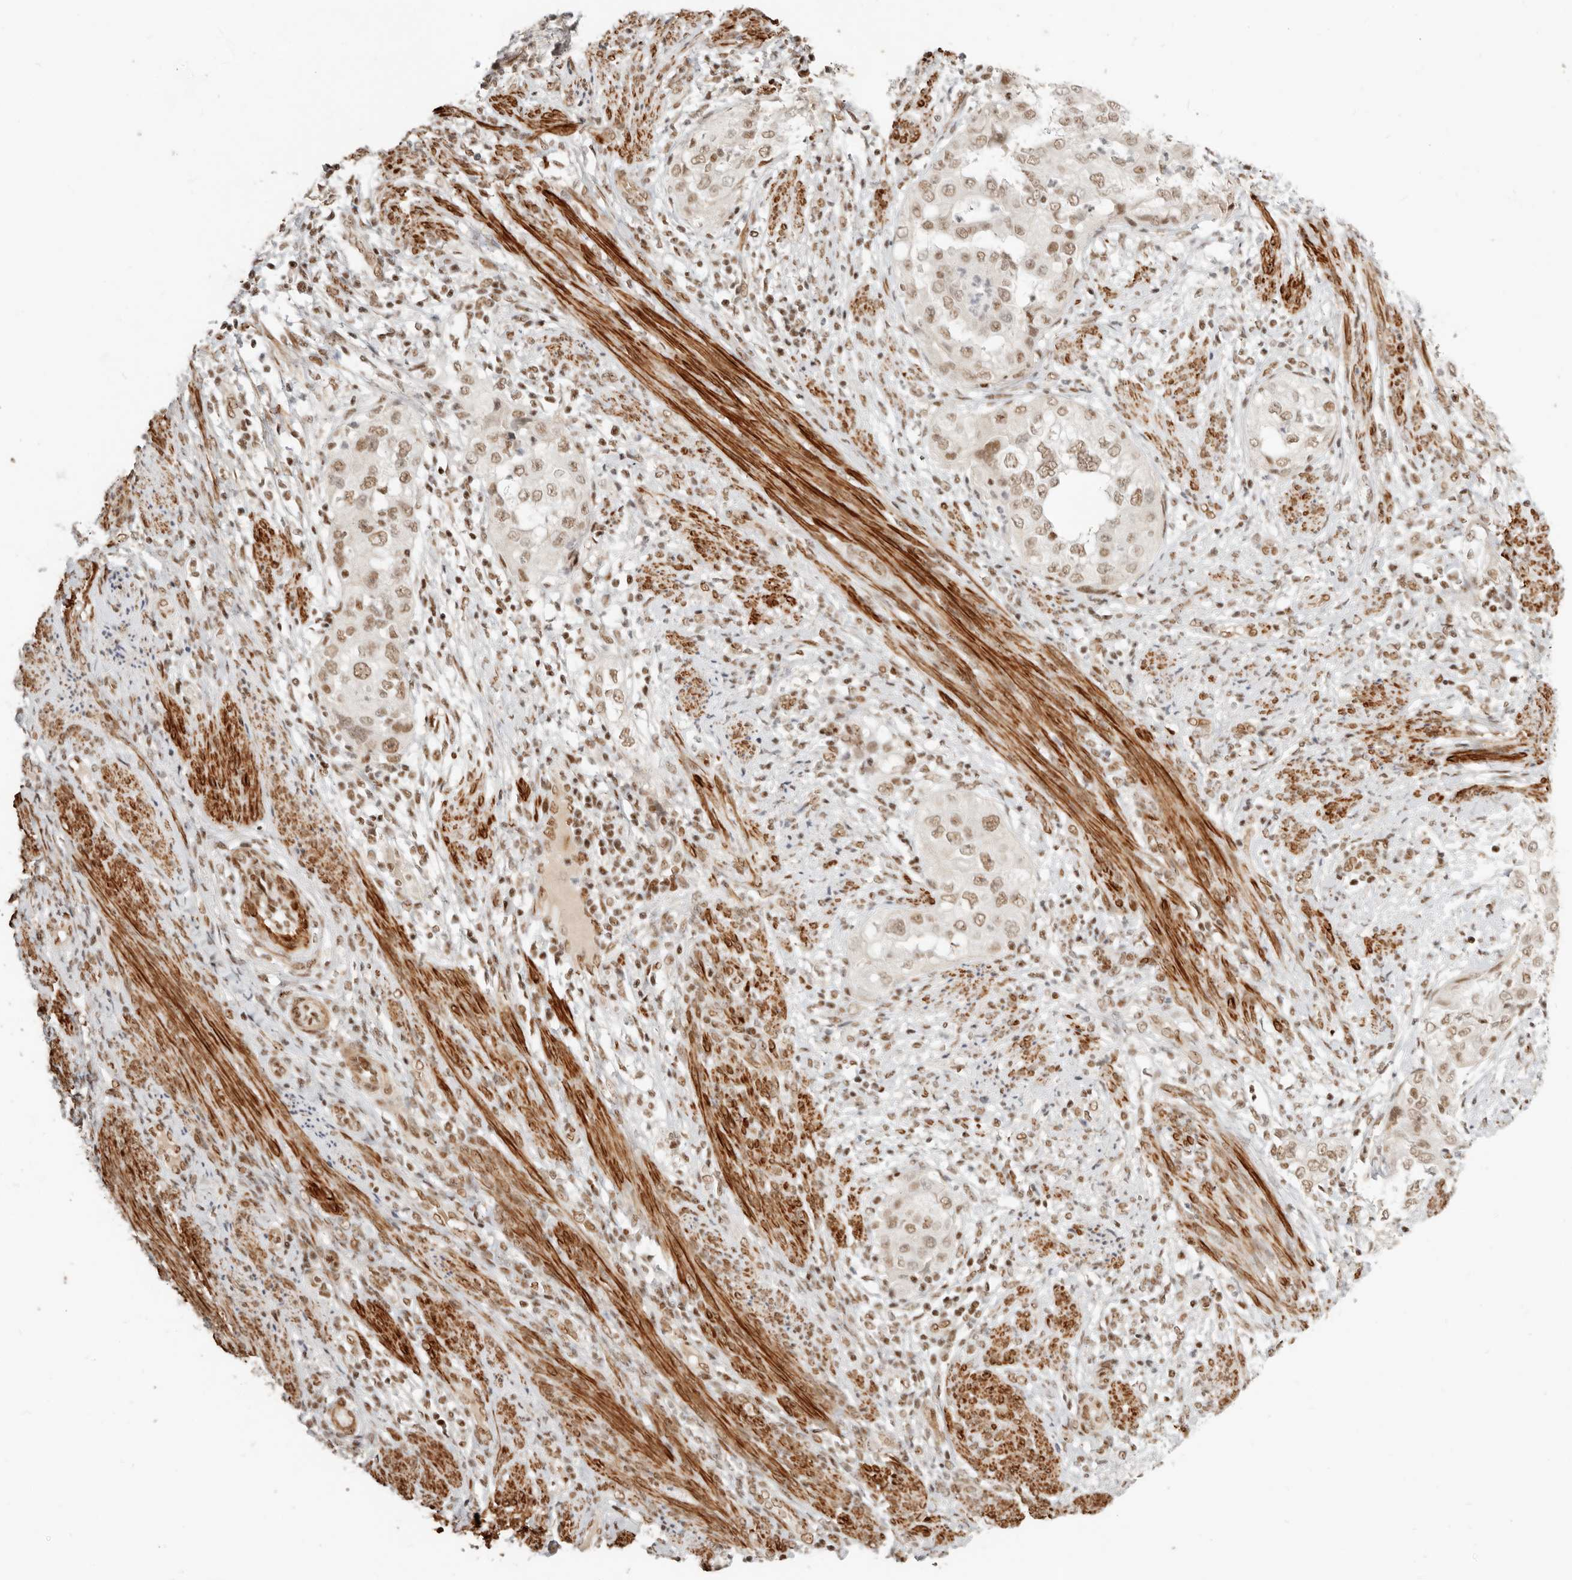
{"staining": {"intensity": "moderate", "quantity": ">75%", "location": "nuclear"}, "tissue": "endometrial cancer", "cell_type": "Tumor cells", "image_type": "cancer", "snomed": [{"axis": "morphology", "description": "Adenocarcinoma, NOS"}, {"axis": "topography", "description": "Endometrium"}], "caption": "Protein expression analysis of endometrial adenocarcinoma shows moderate nuclear positivity in about >75% of tumor cells.", "gene": "GABPA", "patient": {"sex": "female", "age": 85}}